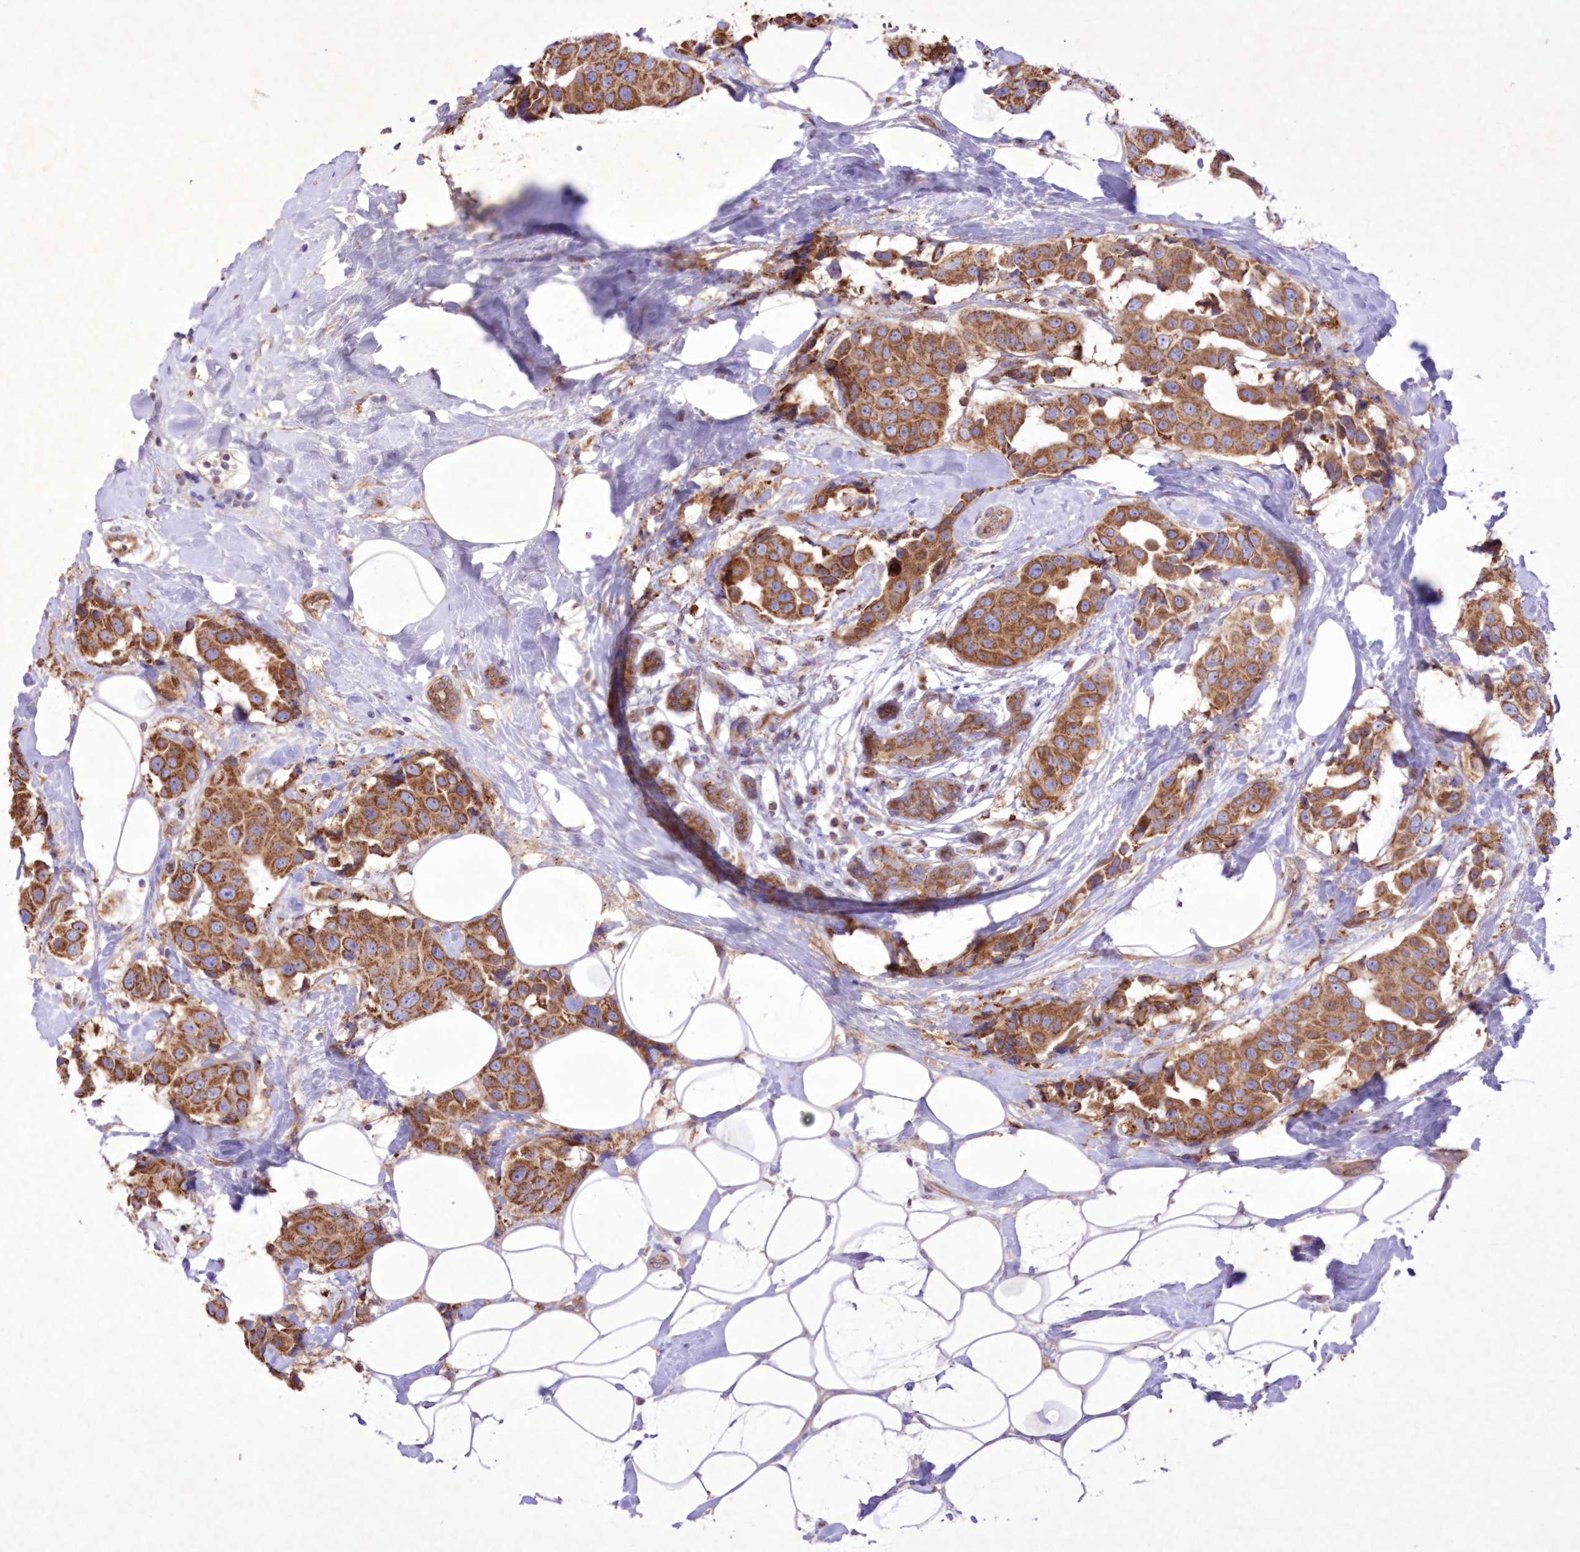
{"staining": {"intensity": "moderate", "quantity": ">75%", "location": "cytoplasmic/membranous"}, "tissue": "breast cancer", "cell_type": "Tumor cells", "image_type": "cancer", "snomed": [{"axis": "morphology", "description": "Normal tissue, NOS"}, {"axis": "morphology", "description": "Duct carcinoma"}, {"axis": "topography", "description": "Breast"}], "caption": "Immunohistochemical staining of breast cancer (infiltrating ductal carcinoma) displays medium levels of moderate cytoplasmic/membranous protein expression in approximately >75% of tumor cells. The staining was performed using DAB to visualize the protein expression in brown, while the nuclei were stained in blue with hematoxylin (Magnification: 20x).", "gene": "FCHO2", "patient": {"sex": "female", "age": 39}}